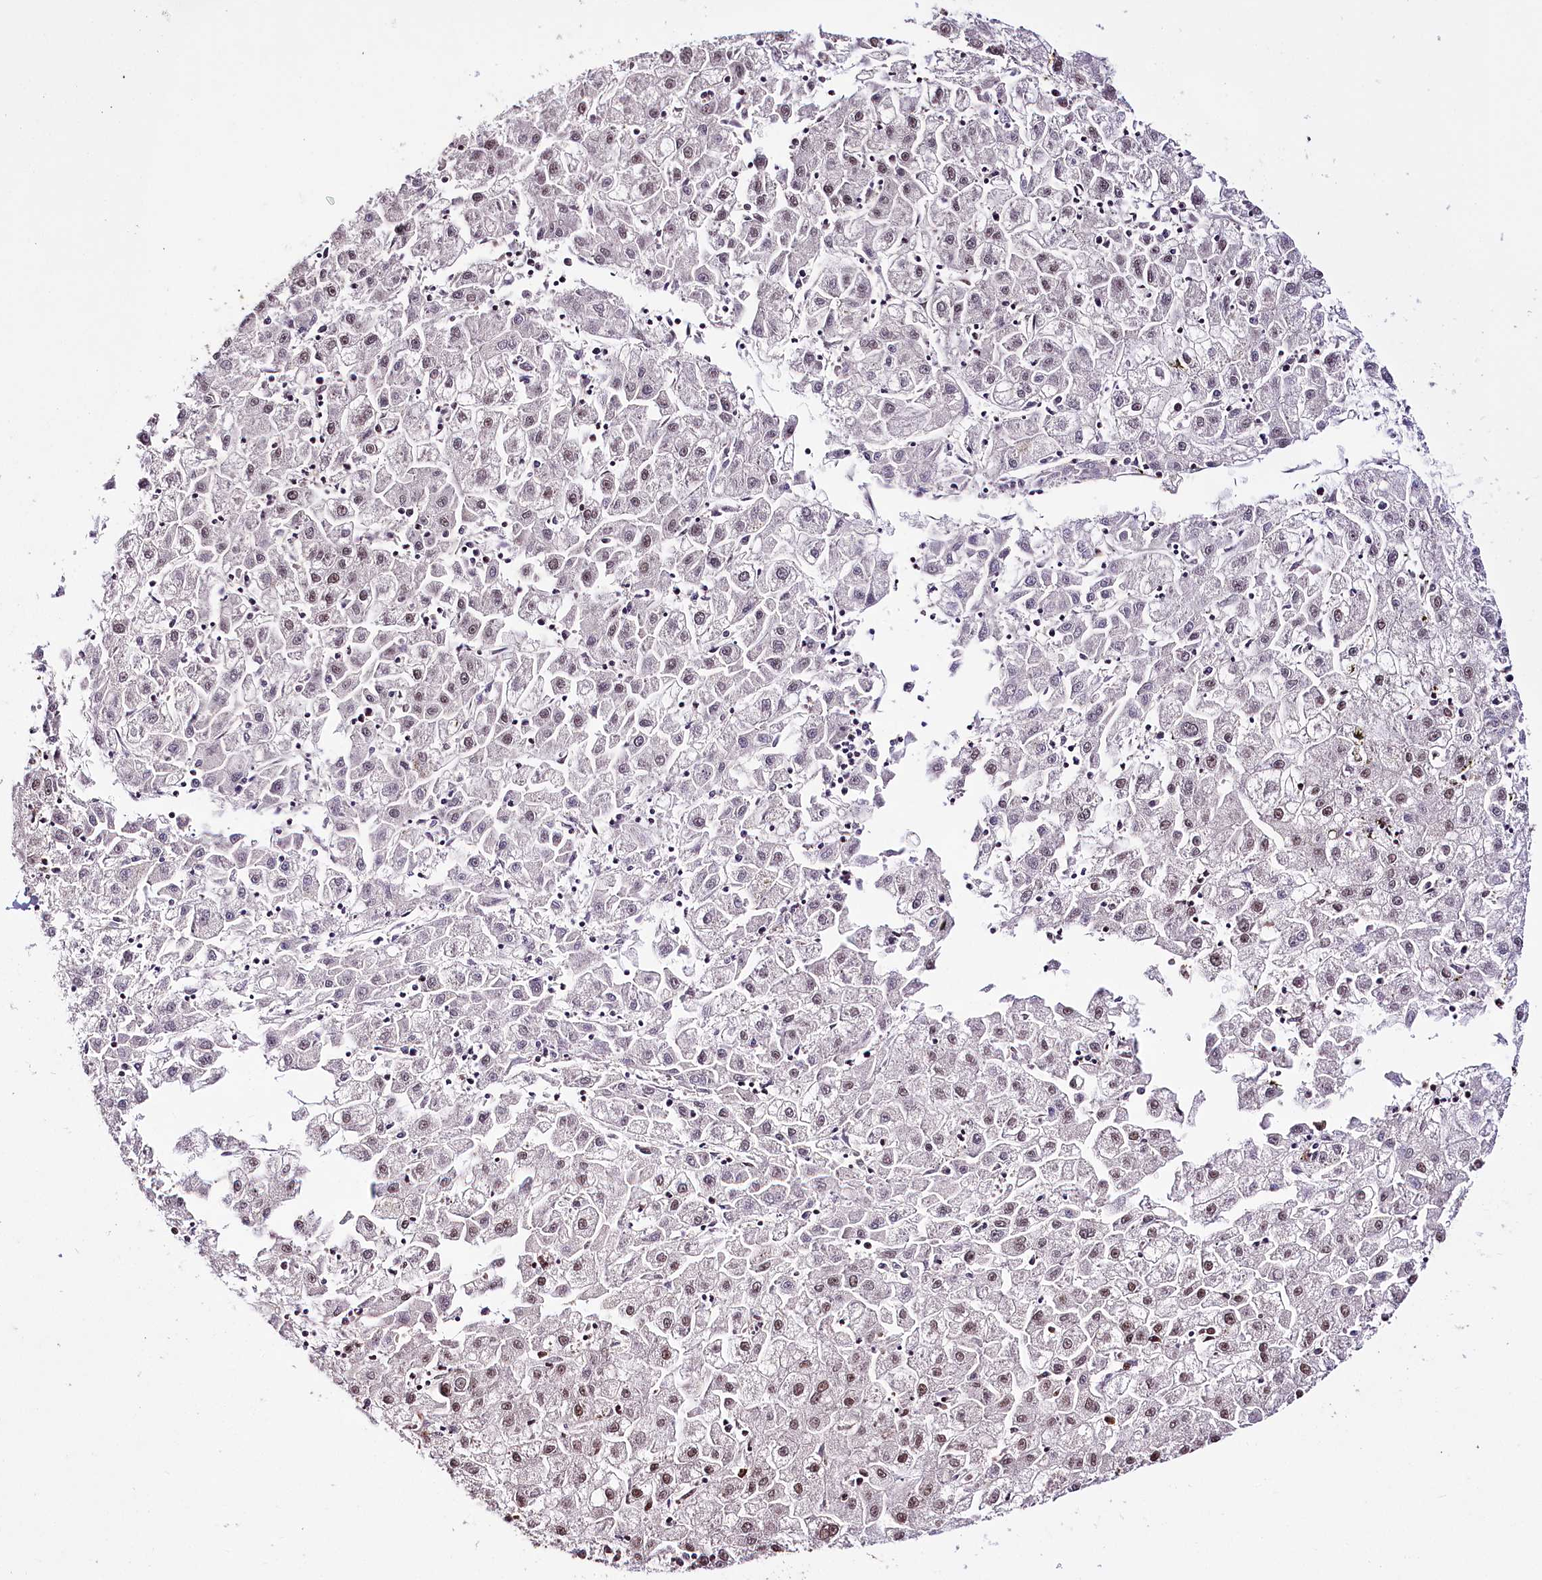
{"staining": {"intensity": "weak", "quantity": "25%-75%", "location": "nuclear"}, "tissue": "liver cancer", "cell_type": "Tumor cells", "image_type": "cancer", "snomed": [{"axis": "morphology", "description": "Carcinoma, Hepatocellular, NOS"}, {"axis": "topography", "description": "Liver"}], "caption": "Immunohistochemistry (DAB (3,3'-diaminobenzidine)) staining of liver cancer (hepatocellular carcinoma) shows weak nuclear protein staining in approximately 25%-75% of tumor cells.", "gene": "SMARCE1", "patient": {"sex": "male", "age": 72}}